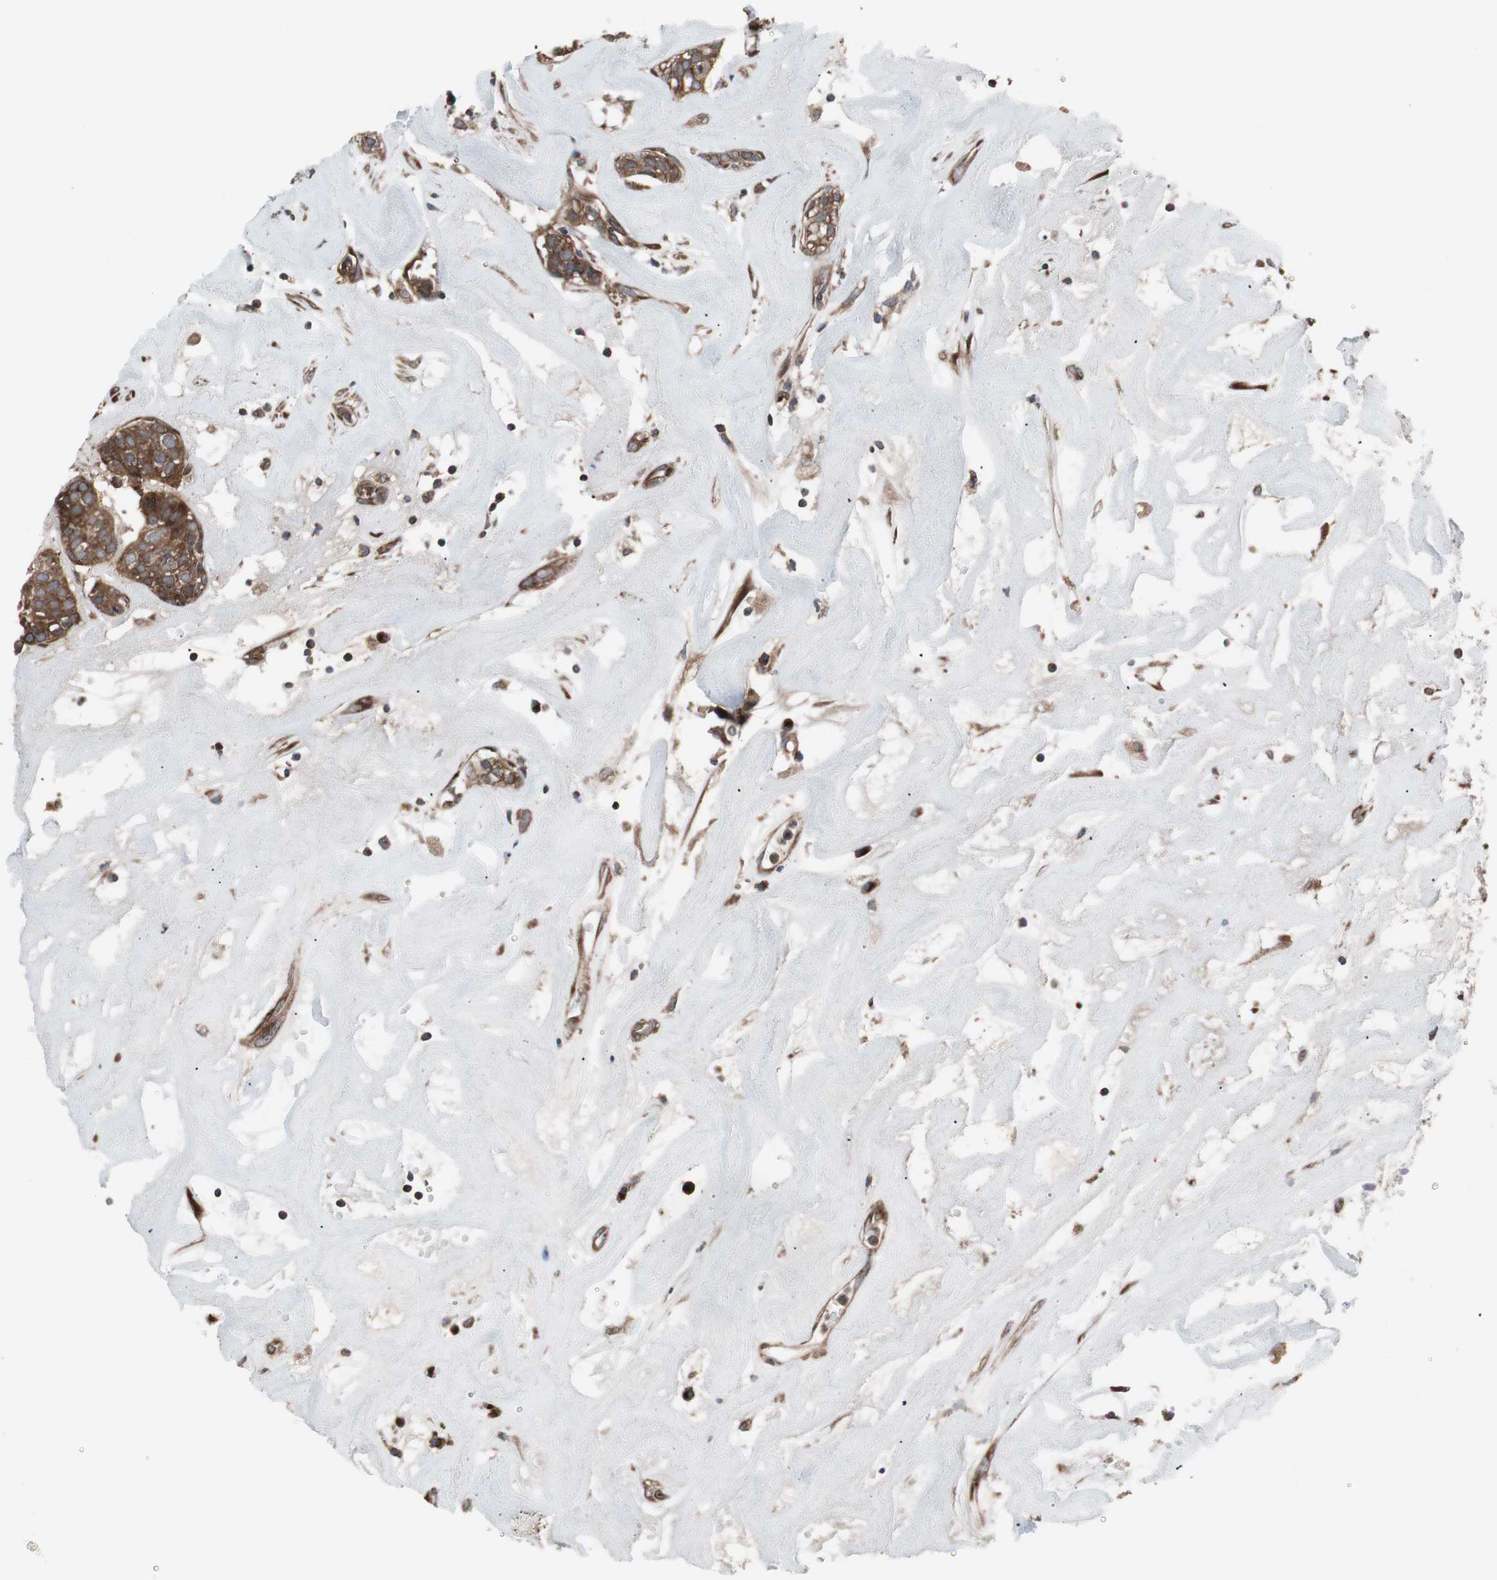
{"staining": {"intensity": "moderate", "quantity": ">75%", "location": "cytoplasmic/membranous"}, "tissue": "head and neck cancer", "cell_type": "Tumor cells", "image_type": "cancer", "snomed": [{"axis": "morphology", "description": "Adenocarcinoma, NOS"}, {"axis": "topography", "description": "Salivary gland"}, {"axis": "topography", "description": "Head-Neck"}], "caption": "Head and neck cancer stained for a protein exhibits moderate cytoplasmic/membranous positivity in tumor cells.", "gene": "SEC31A", "patient": {"sex": "female", "age": 65}}